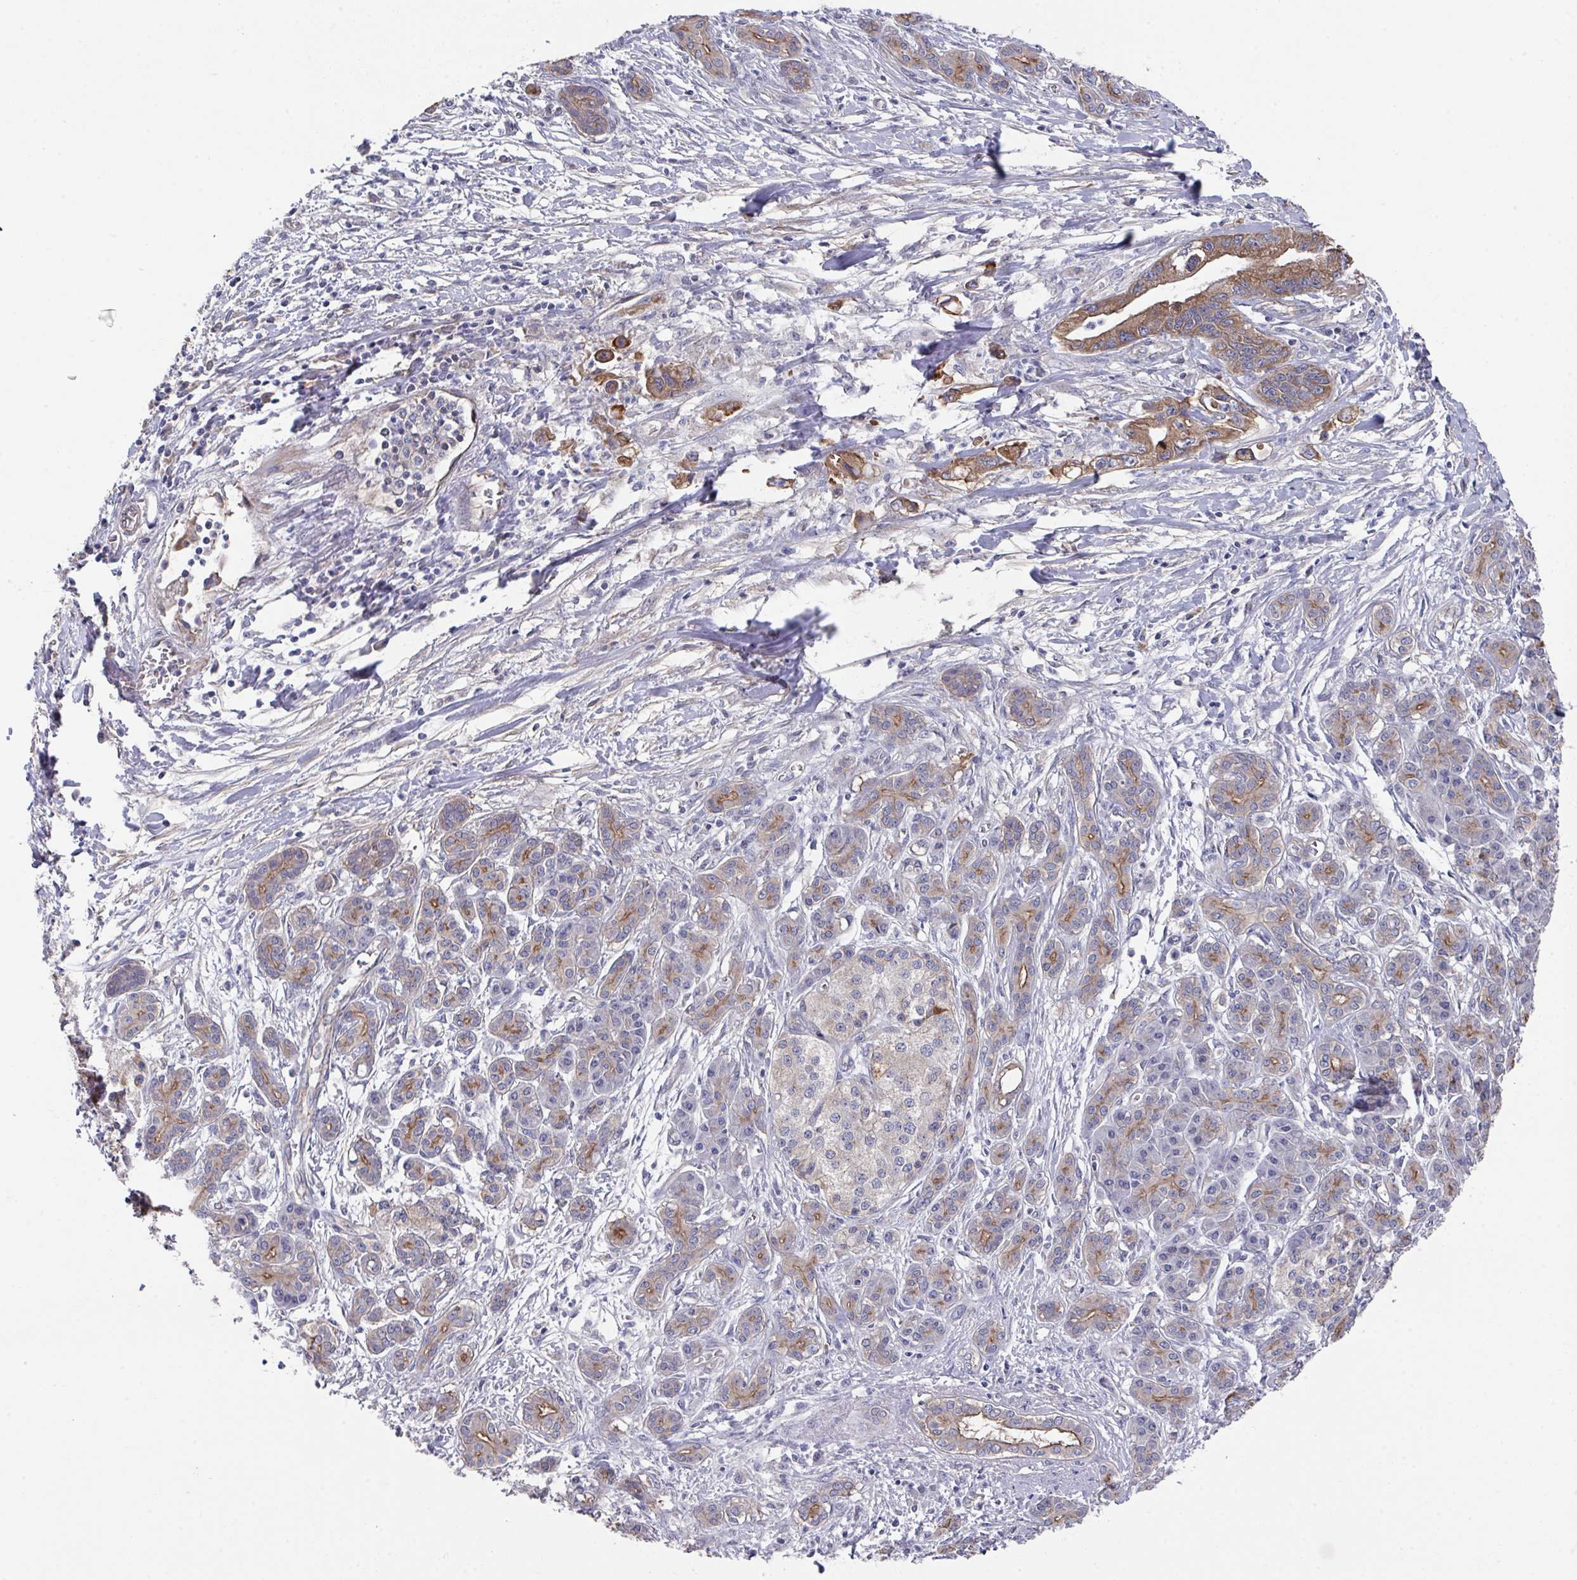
{"staining": {"intensity": "moderate", "quantity": ">75%", "location": "cytoplasmic/membranous"}, "tissue": "pancreatic cancer", "cell_type": "Tumor cells", "image_type": "cancer", "snomed": [{"axis": "morphology", "description": "Adenocarcinoma, NOS"}, {"axis": "topography", "description": "Pancreas"}], "caption": "The image exhibits a brown stain indicating the presence of a protein in the cytoplasmic/membranous of tumor cells in pancreatic adenocarcinoma.", "gene": "PRR5", "patient": {"sex": "male", "age": 61}}